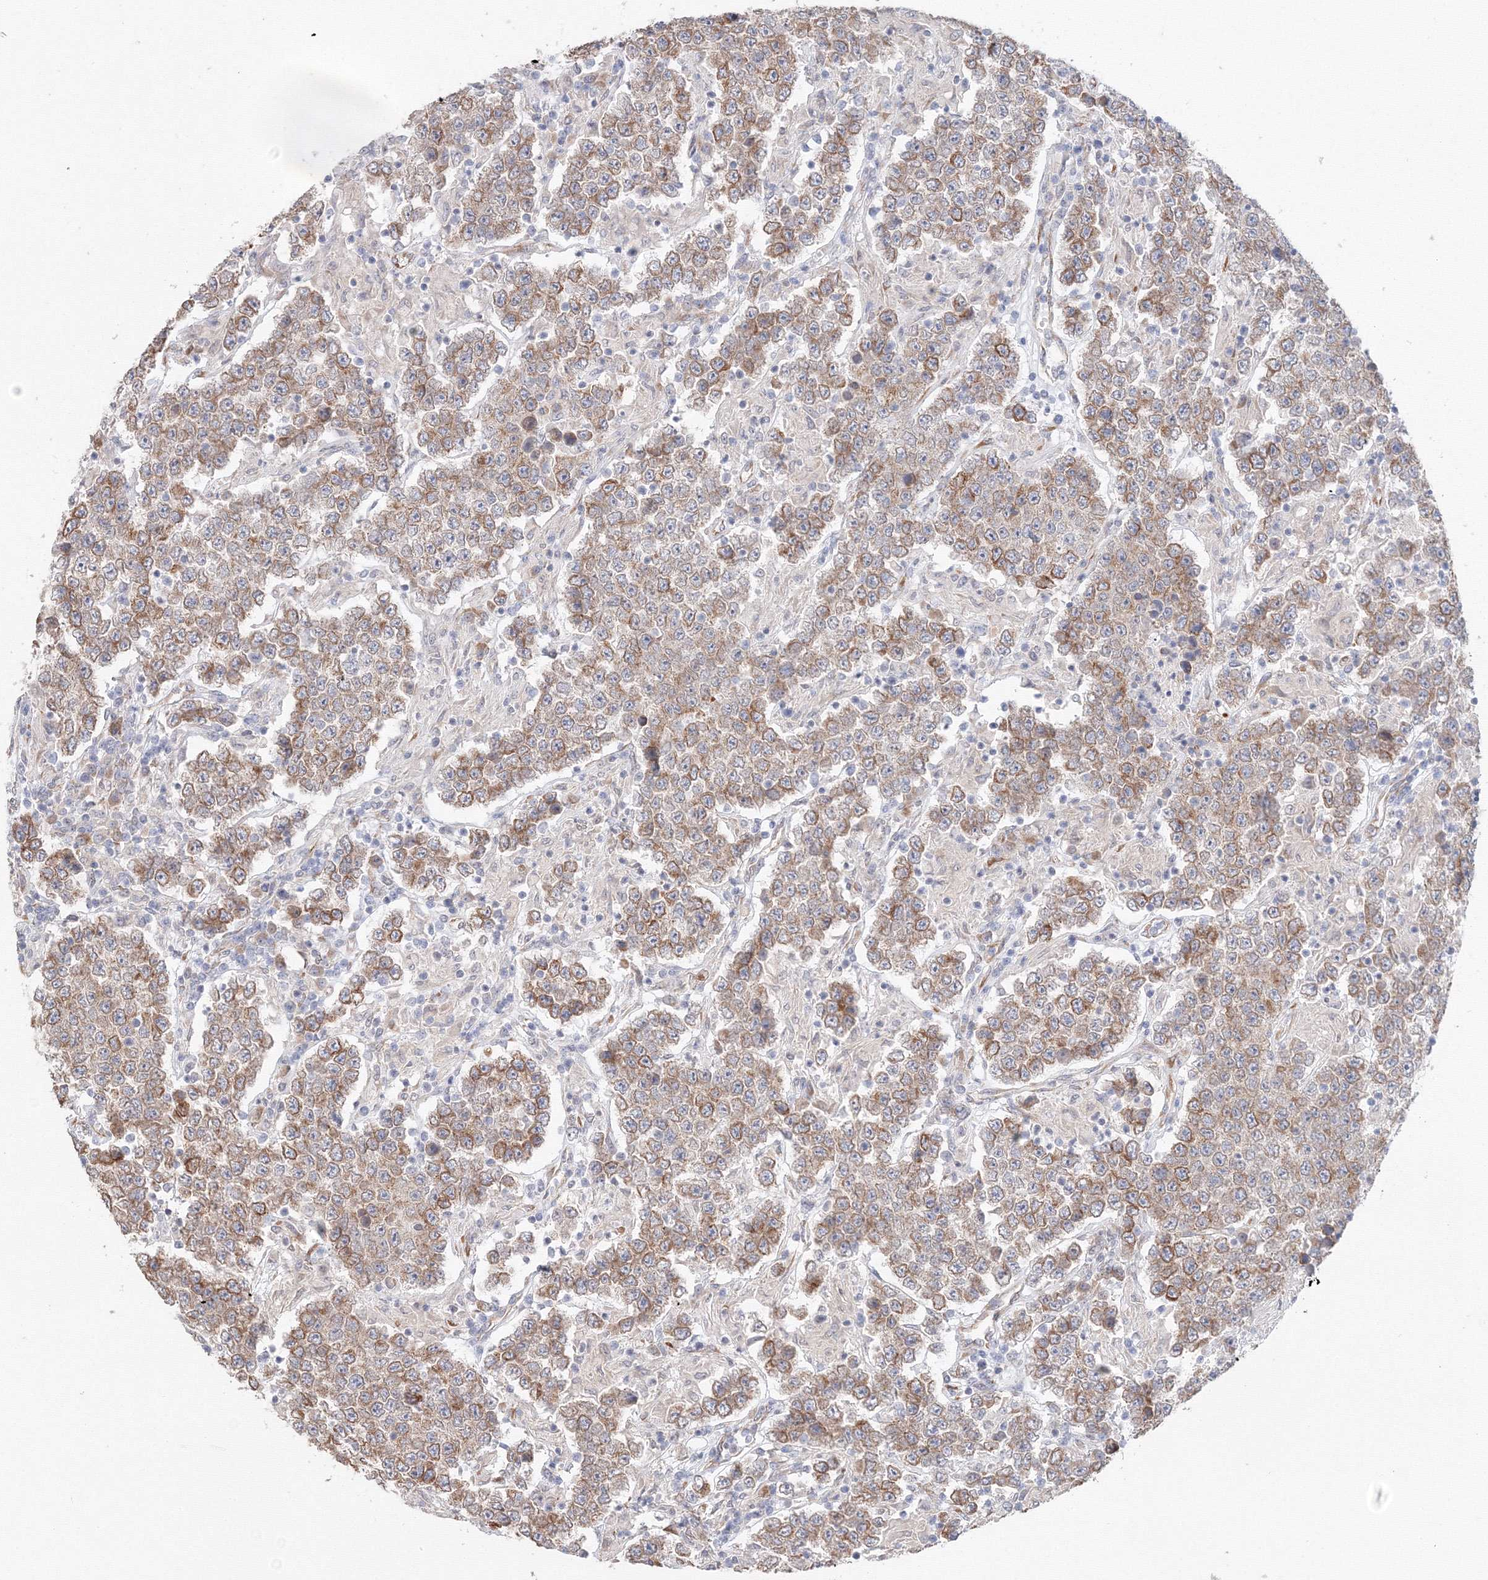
{"staining": {"intensity": "moderate", "quantity": ">75%", "location": "cytoplasmic/membranous"}, "tissue": "testis cancer", "cell_type": "Tumor cells", "image_type": "cancer", "snomed": [{"axis": "morphology", "description": "Normal tissue, NOS"}, {"axis": "morphology", "description": "Urothelial carcinoma, High grade"}, {"axis": "morphology", "description": "Seminoma, NOS"}, {"axis": "morphology", "description": "Carcinoma, Embryonal, NOS"}, {"axis": "topography", "description": "Urinary bladder"}, {"axis": "topography", "description": "Testis"}], "caption": "Human high-grade urothelial carcinoma (testis) stained for a protein (brown) reveals moderate cytoplasmic/membranous positive positivity in approximately >75% of tumor cells.", "gene": "DHRS12", "patient": {"sex": "male", "age": 41}}